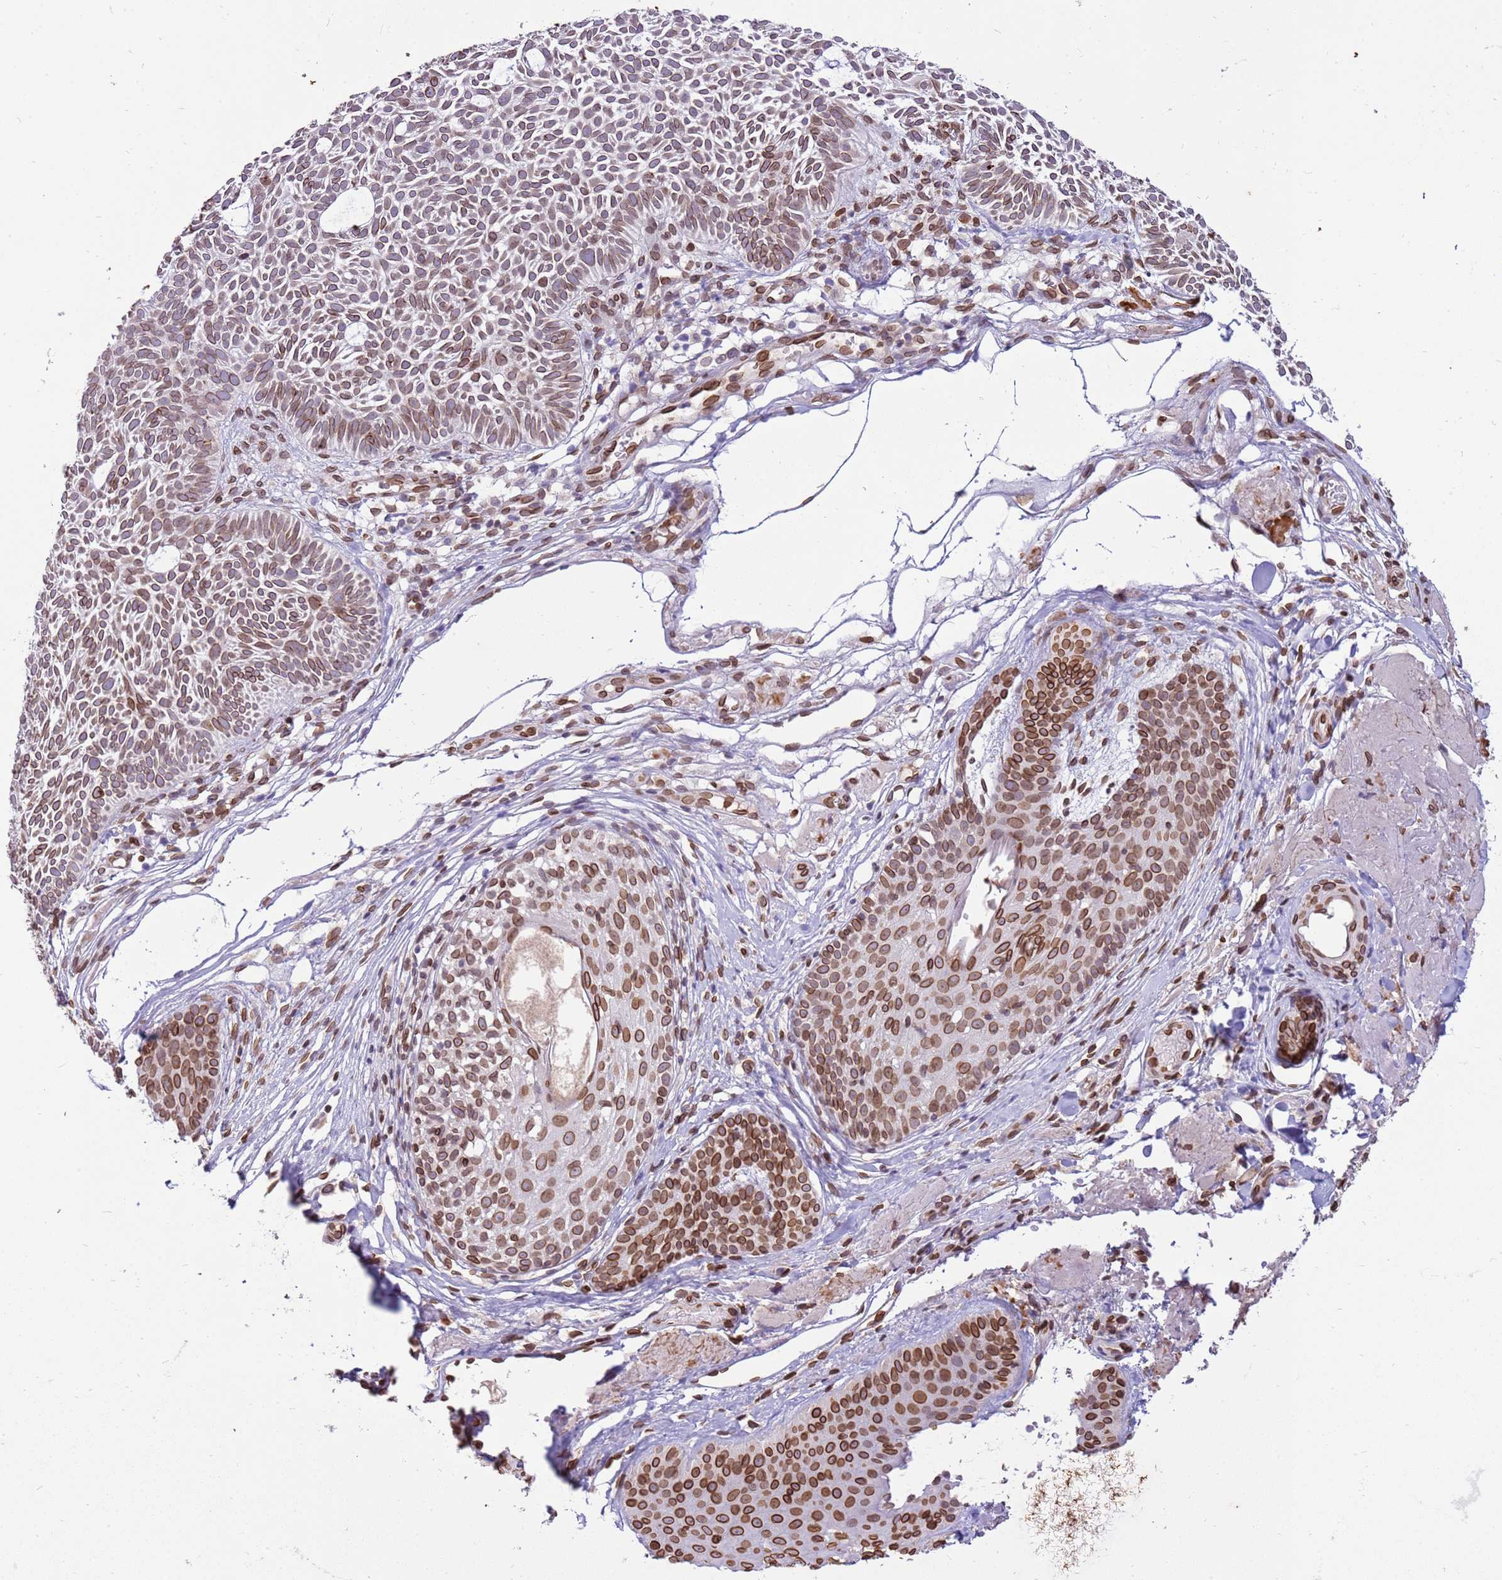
{"staining": {"intensity": "moderate", "quantity": "25%-75%", "location": "cytoplasmic/membranous,nuclear"}, "tissue": "skin cancer", "cell_type": "Tumor cells", "image_type": "cancer", "snomed": [{"axis": "morphology", "description": "Basal cell carcinoma"}, {"axis": "topography", "description": "Skin"}], "caption": "A high-resolution image shows IHC staining of skin cancer (basal cell carcinoma), which exhibits moderate cytoplasmic/membranous and nuclear staining in about 25%-75% of tumor cells.", "gene": "TMEM47", "patient": {"sex": "male", "age": 69}}